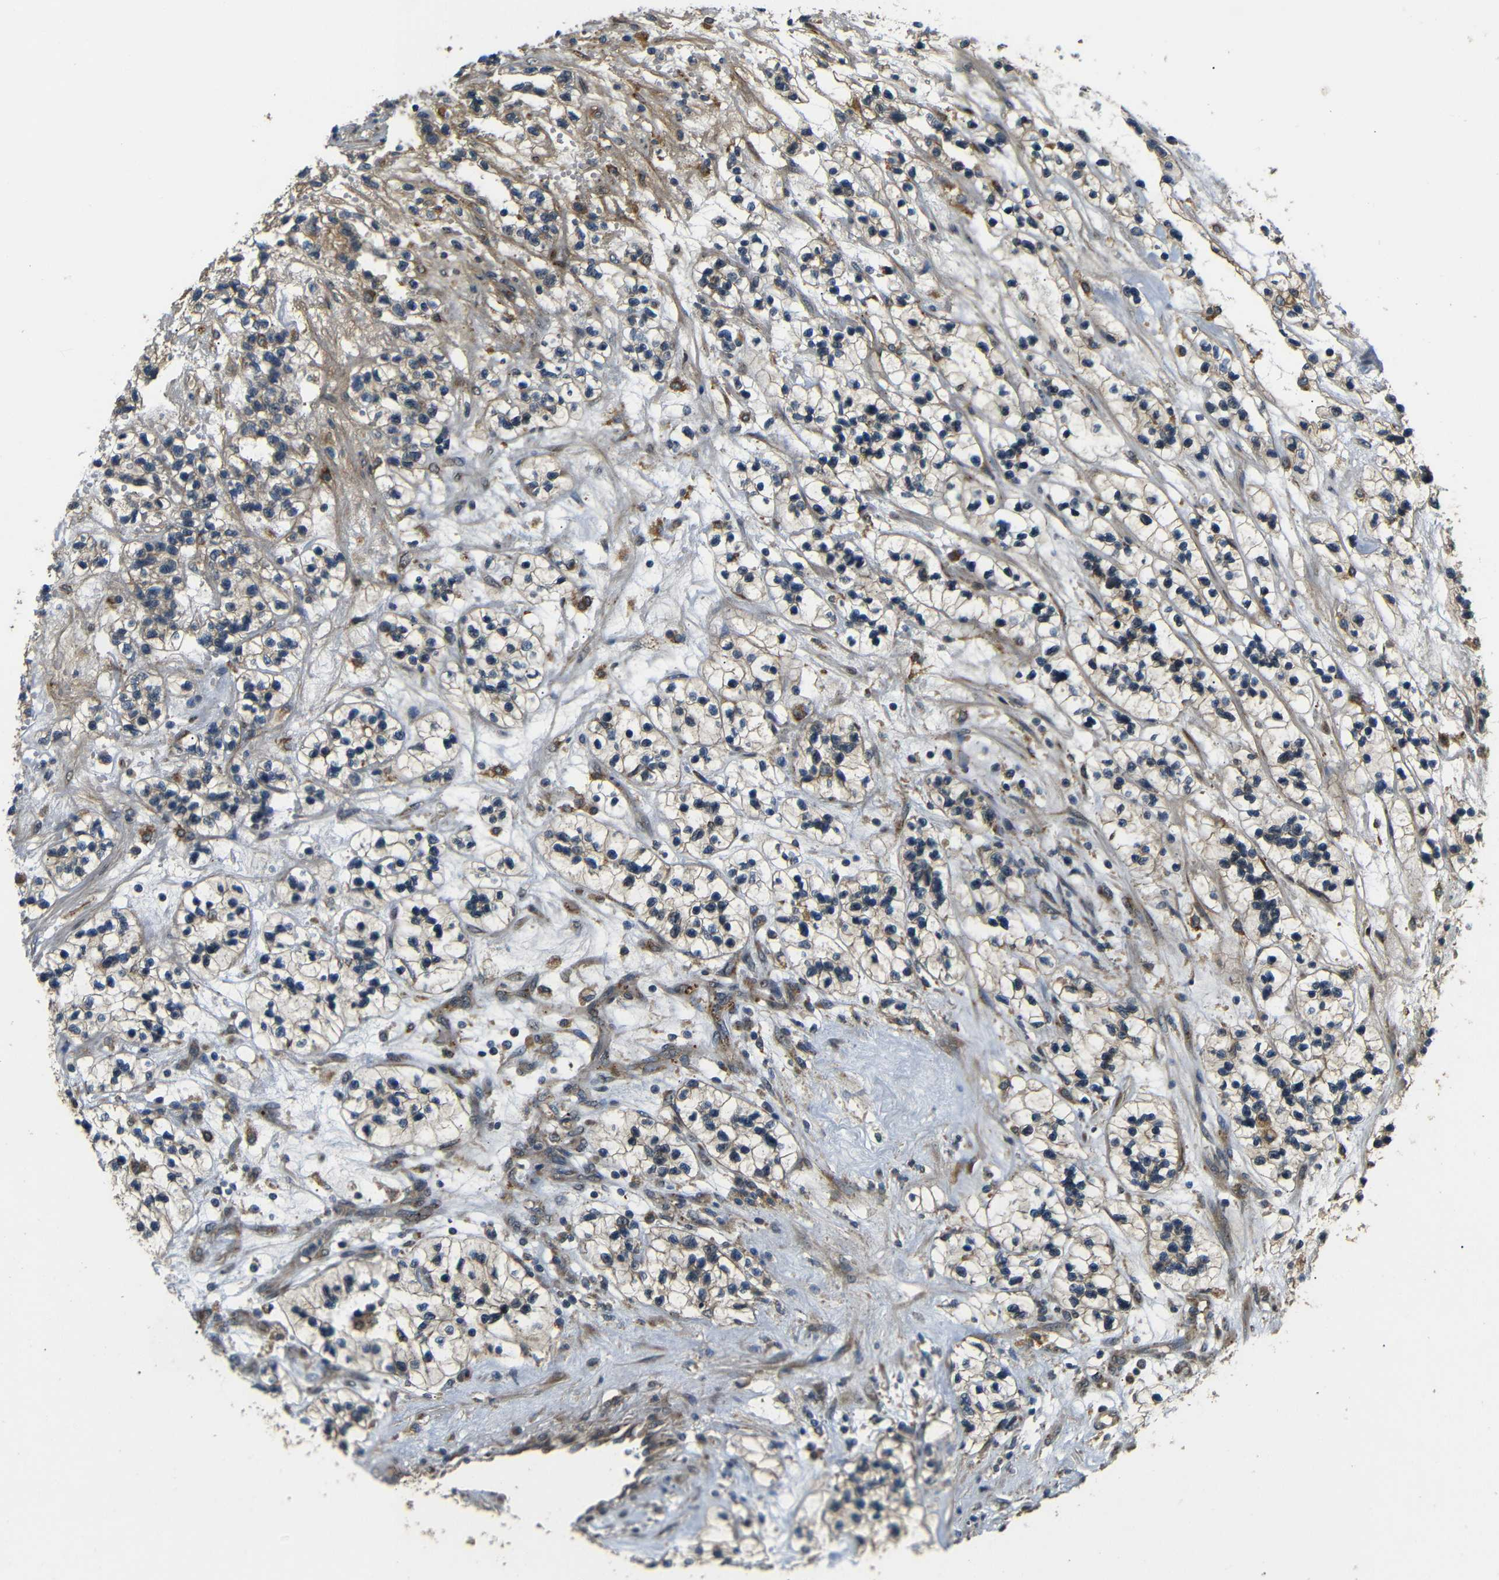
{"staining": {"intensity": "moderate", "quantity": ">75%", "location": "cytoplasmic/membranous"}, "tissue": "renal cancer", "cell_type": "Tumor cells", "image_type": "cancer", "snomed": [{"axis": "morphology", "description": "Adenocarcinoma, NOS"}, {"axis": "topography", "description": "Kidney"}], "caption": "IHC of adenocarcinoma (renal) shows medium levels of moderate cytoplasmic/membranous staining in about >75% of tumor cells.", "gene": "EPHB2", "patient": {"sex": "female", "age": 57}}